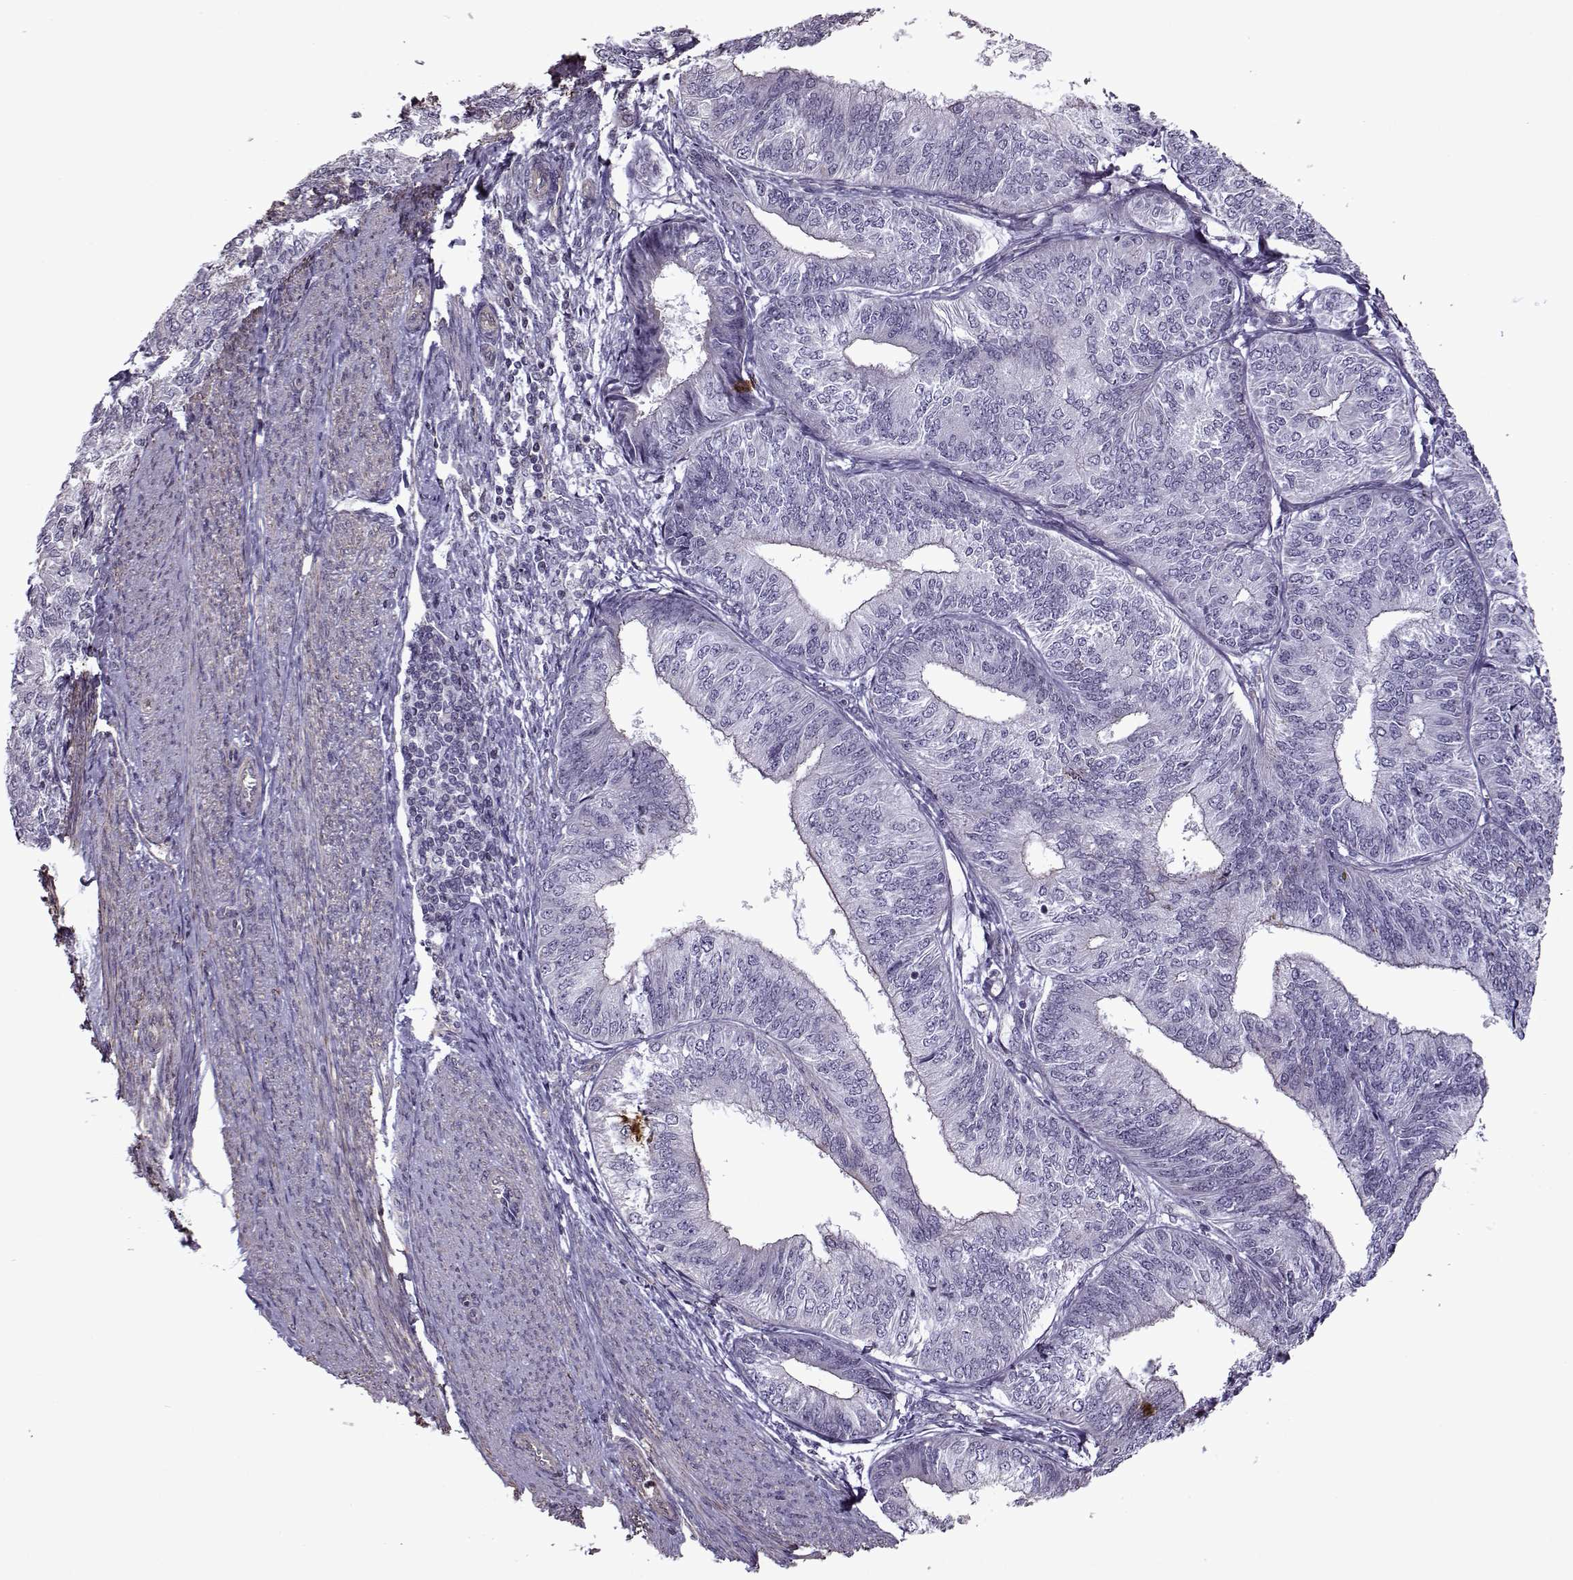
{"staining": {"intensity": "negative", "quantity": "none", "location": "none"}, "tissue": "endometrial cancer", "cell_type": "Tumor cells", "image_type": "cancer", "snomed": [{"axis": "morphology", "description": "Adenocarcinoma, NOS"}, {"axis": "topography", "description": "Endometrium"}], "caption": "There is no significant positivity in tumor cells of endometrial cancer.", "gene": "KRT9", "patient": {"sex": "female", "age": 58}}